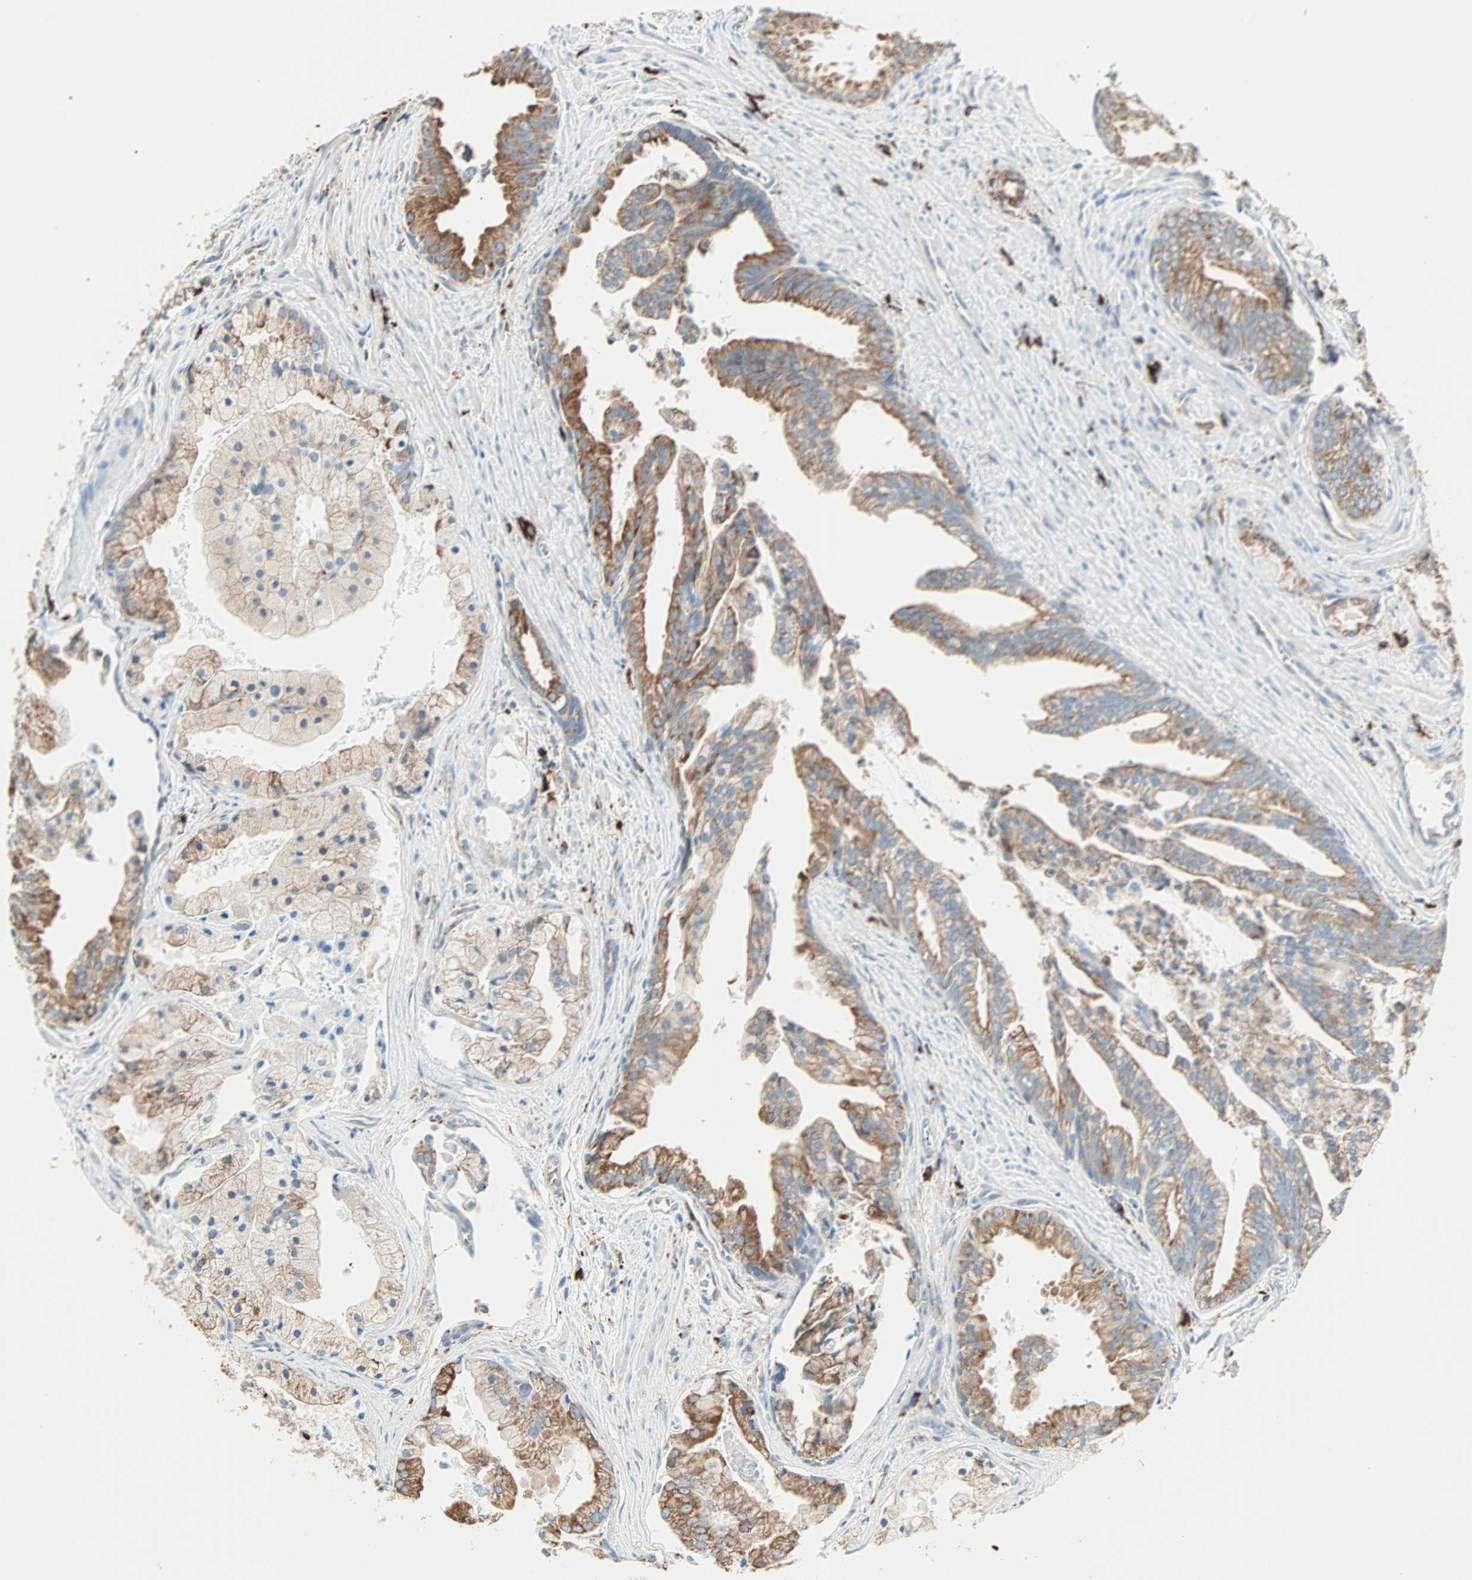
{"staining": {"intensity": "moderate", "quantity": ">75%", "location": "cytoplasmic/membranous"}, "tissue": "prostate cancer", "cell_type": "Tumor cells", "image_type": "cancer", "snomed": [{"axis": "morphology", "description": "Adenocarcinoma, High grade"}, {"axis": "topography", "description": "Prostate"}], "caption": "Human prostate cancer stained with a brown dye shows moderate cytoplasmic/membranous positive expression in approximately >75% of tumor cells.", "gene": "PLCXD1", "patient": {"sex": "male", "age": 67}}